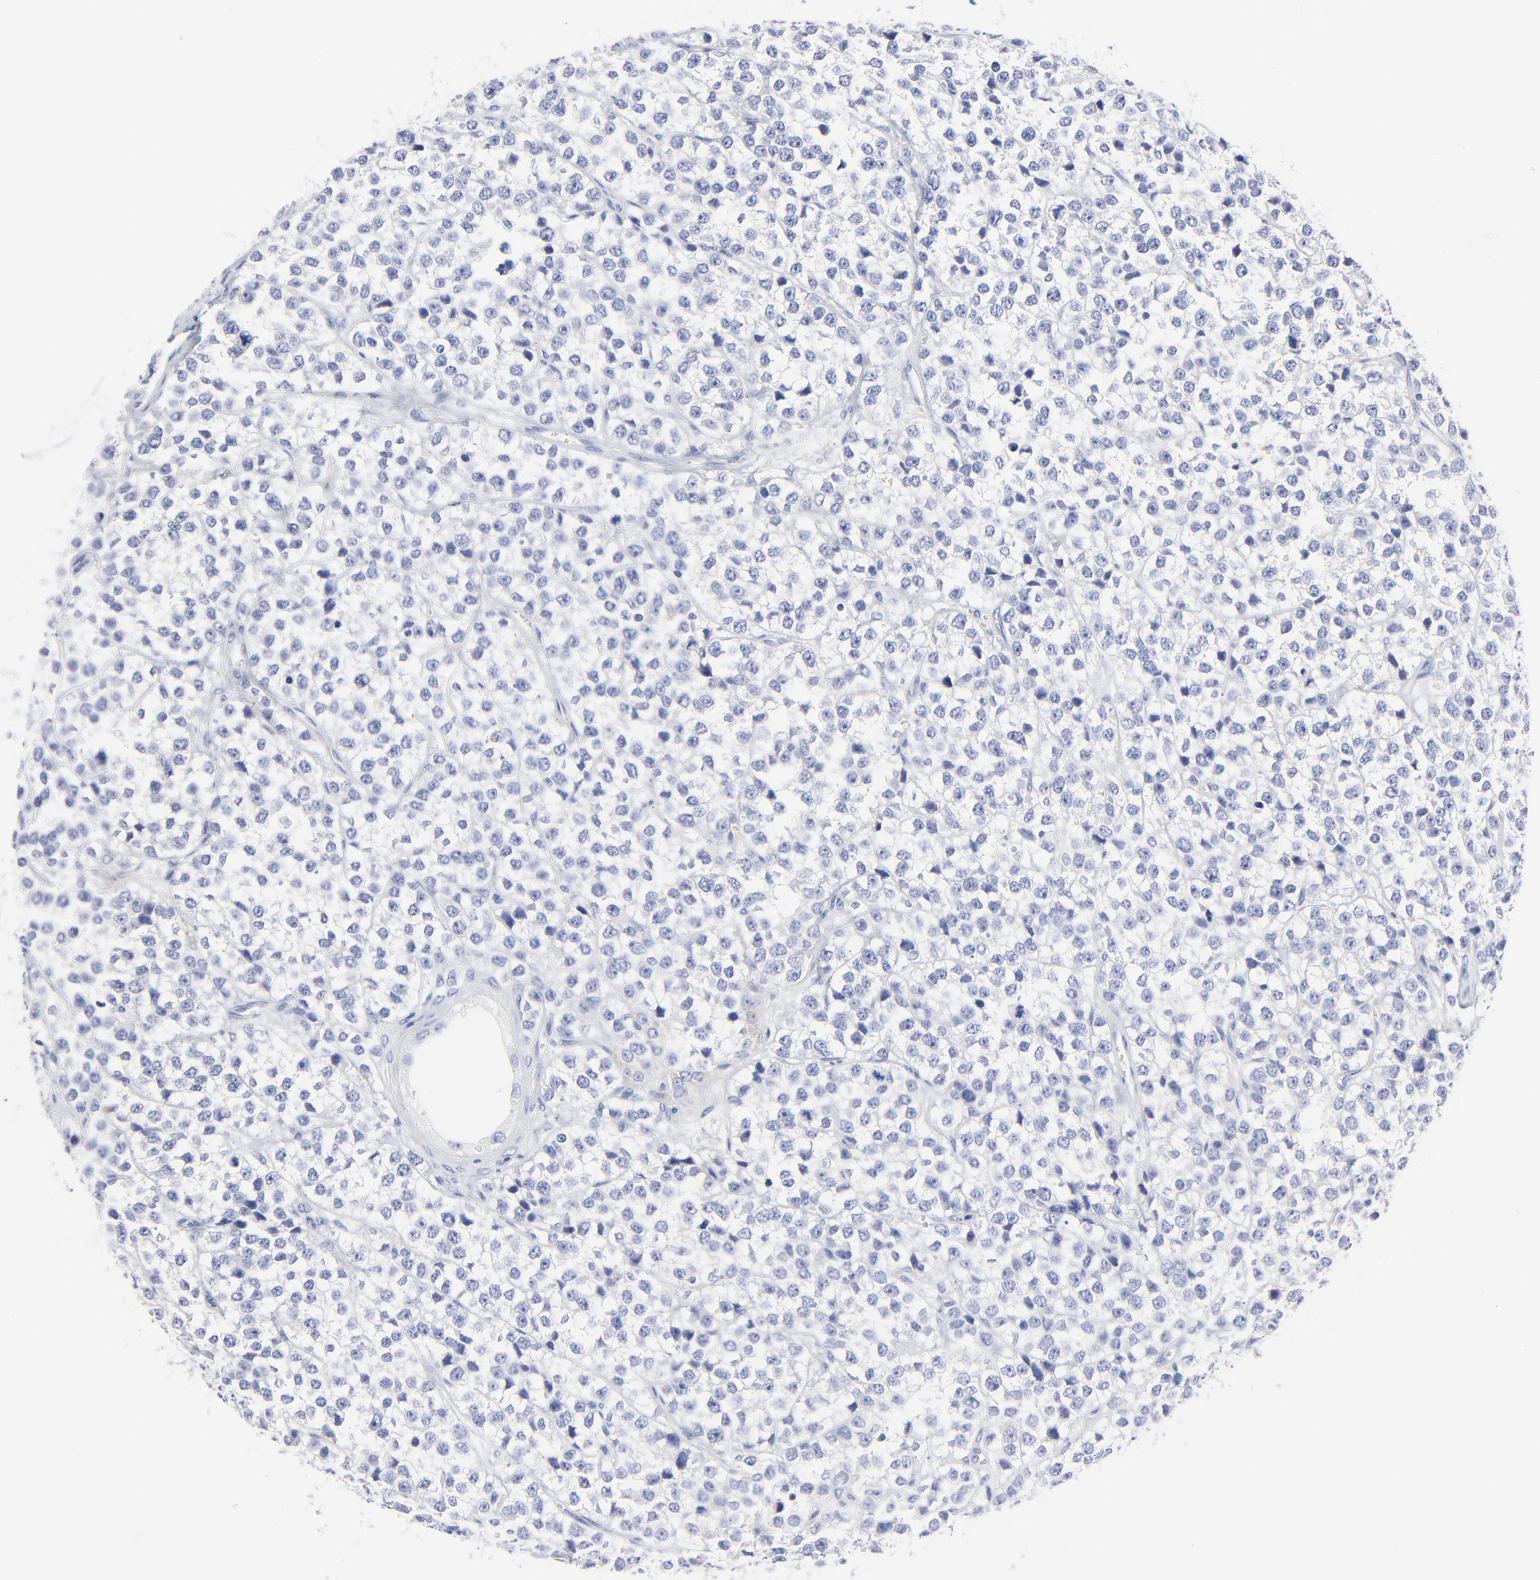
{"staining": {"intensity": "negative", "quantity": "none", "location": "none"}, "tissue": "testis cancer", "cell_type": "Tumor cells", "image_type": "cancer", "snomed": [{"axis": "morphology", "description": "Seminoma, NOS"}, {"axis": "topography", "description": "Testis"}], "caption": "Immunohistochemistry (IHC) of human testis cancer shows no expression in tumor cells.", "gene": "PSD3", "patient": {"sex": "male", "age": 25}}